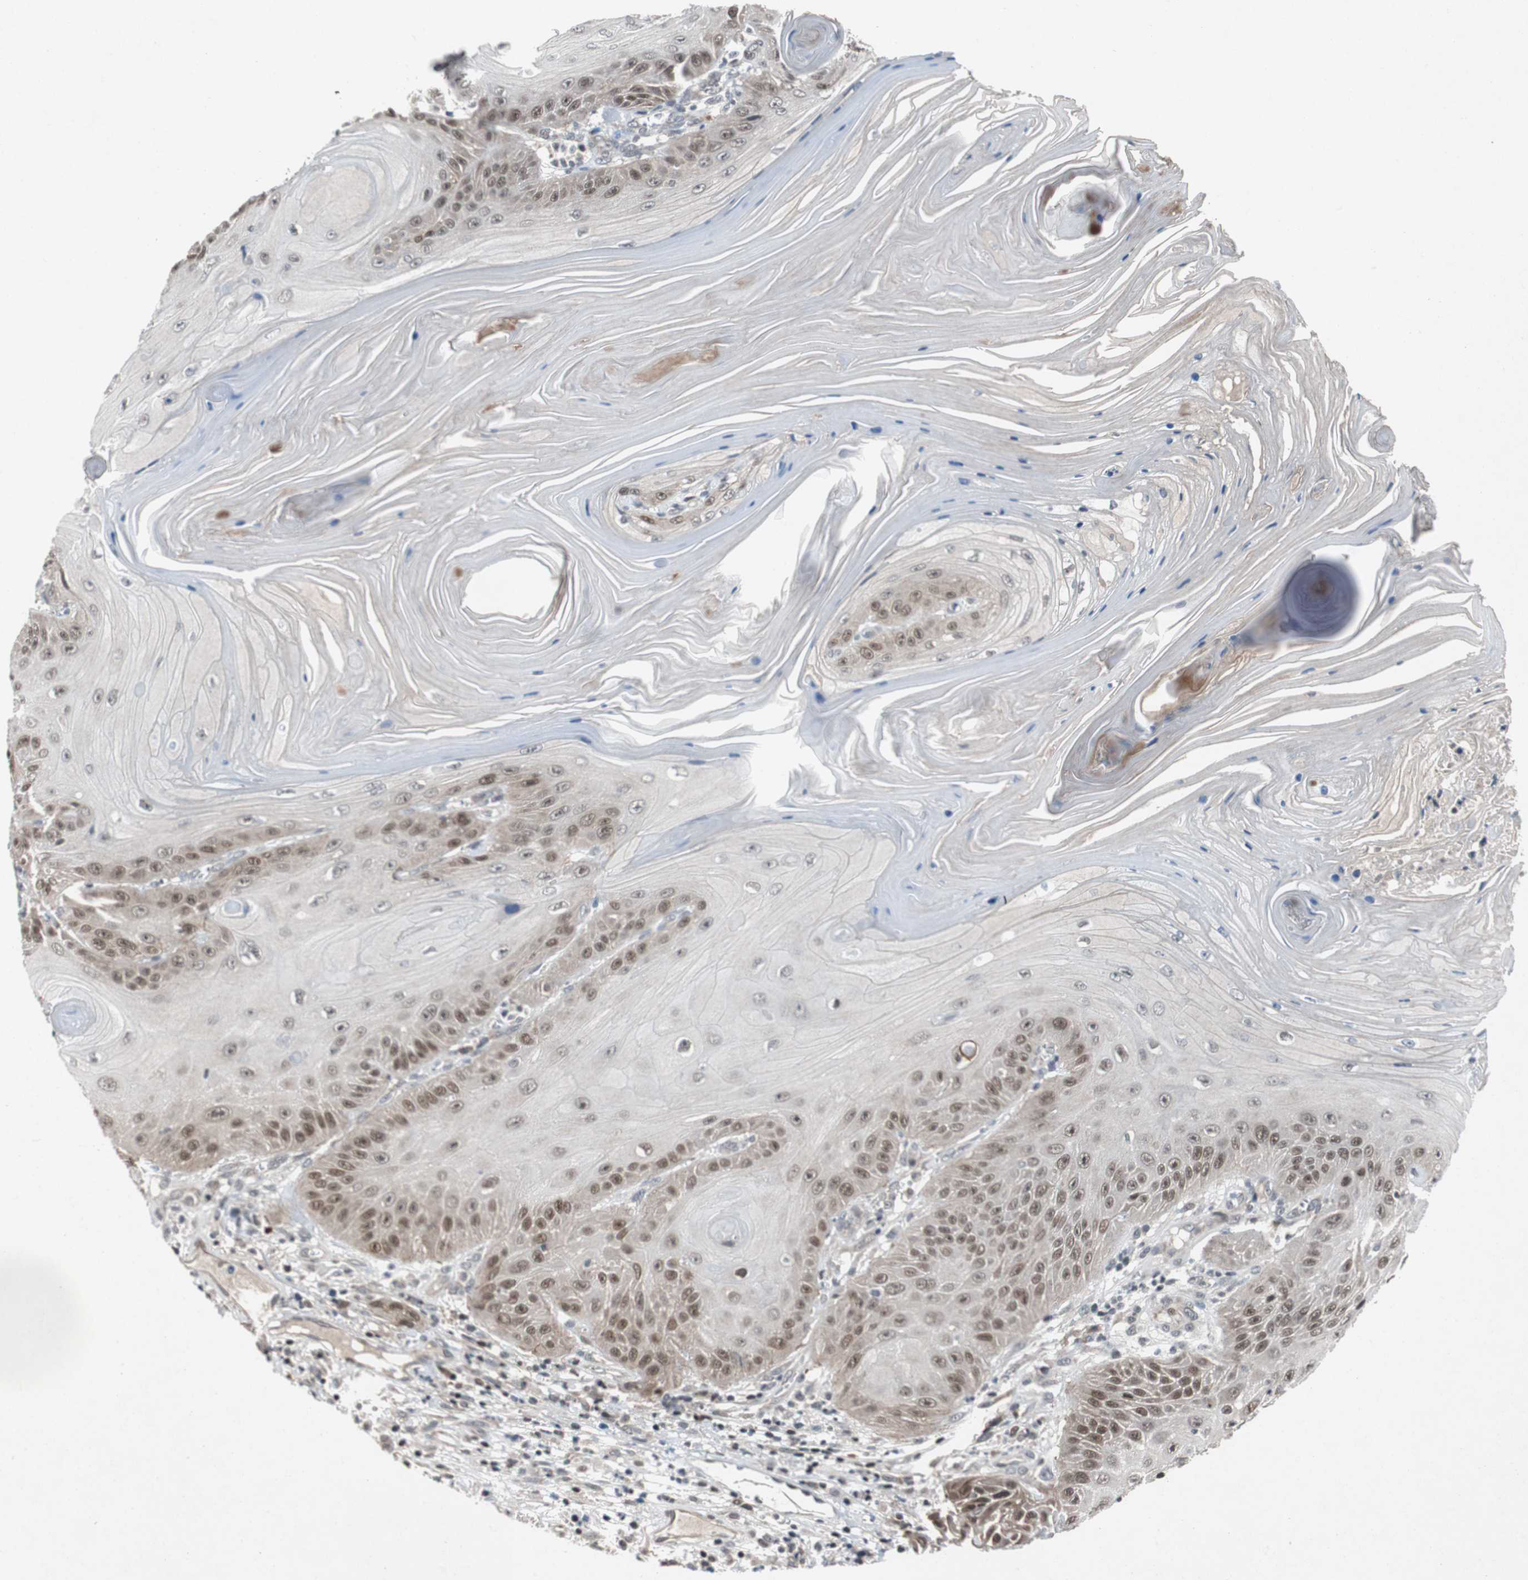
{"staining": {"intensity": "strong", "quantity": "25%-75%", "location": "nuclear"}, "tissue": "skin cancer", "cell_type": "Tumor cells", "image_type": "cancer", "snomed": [{"axis": "morphology", "description": "Squamous cell carcinoma, NOS"}, {"axis": "topography", "description": "Skin"}], "caption": "A micrograph showing strong nuclear staining in approximately 25%-75% of tumor cells in skin cancer, as visualized by brown immunohistochemical staining.", "gene": "TP63", "patient": {"sex": "female", "age": 78}}